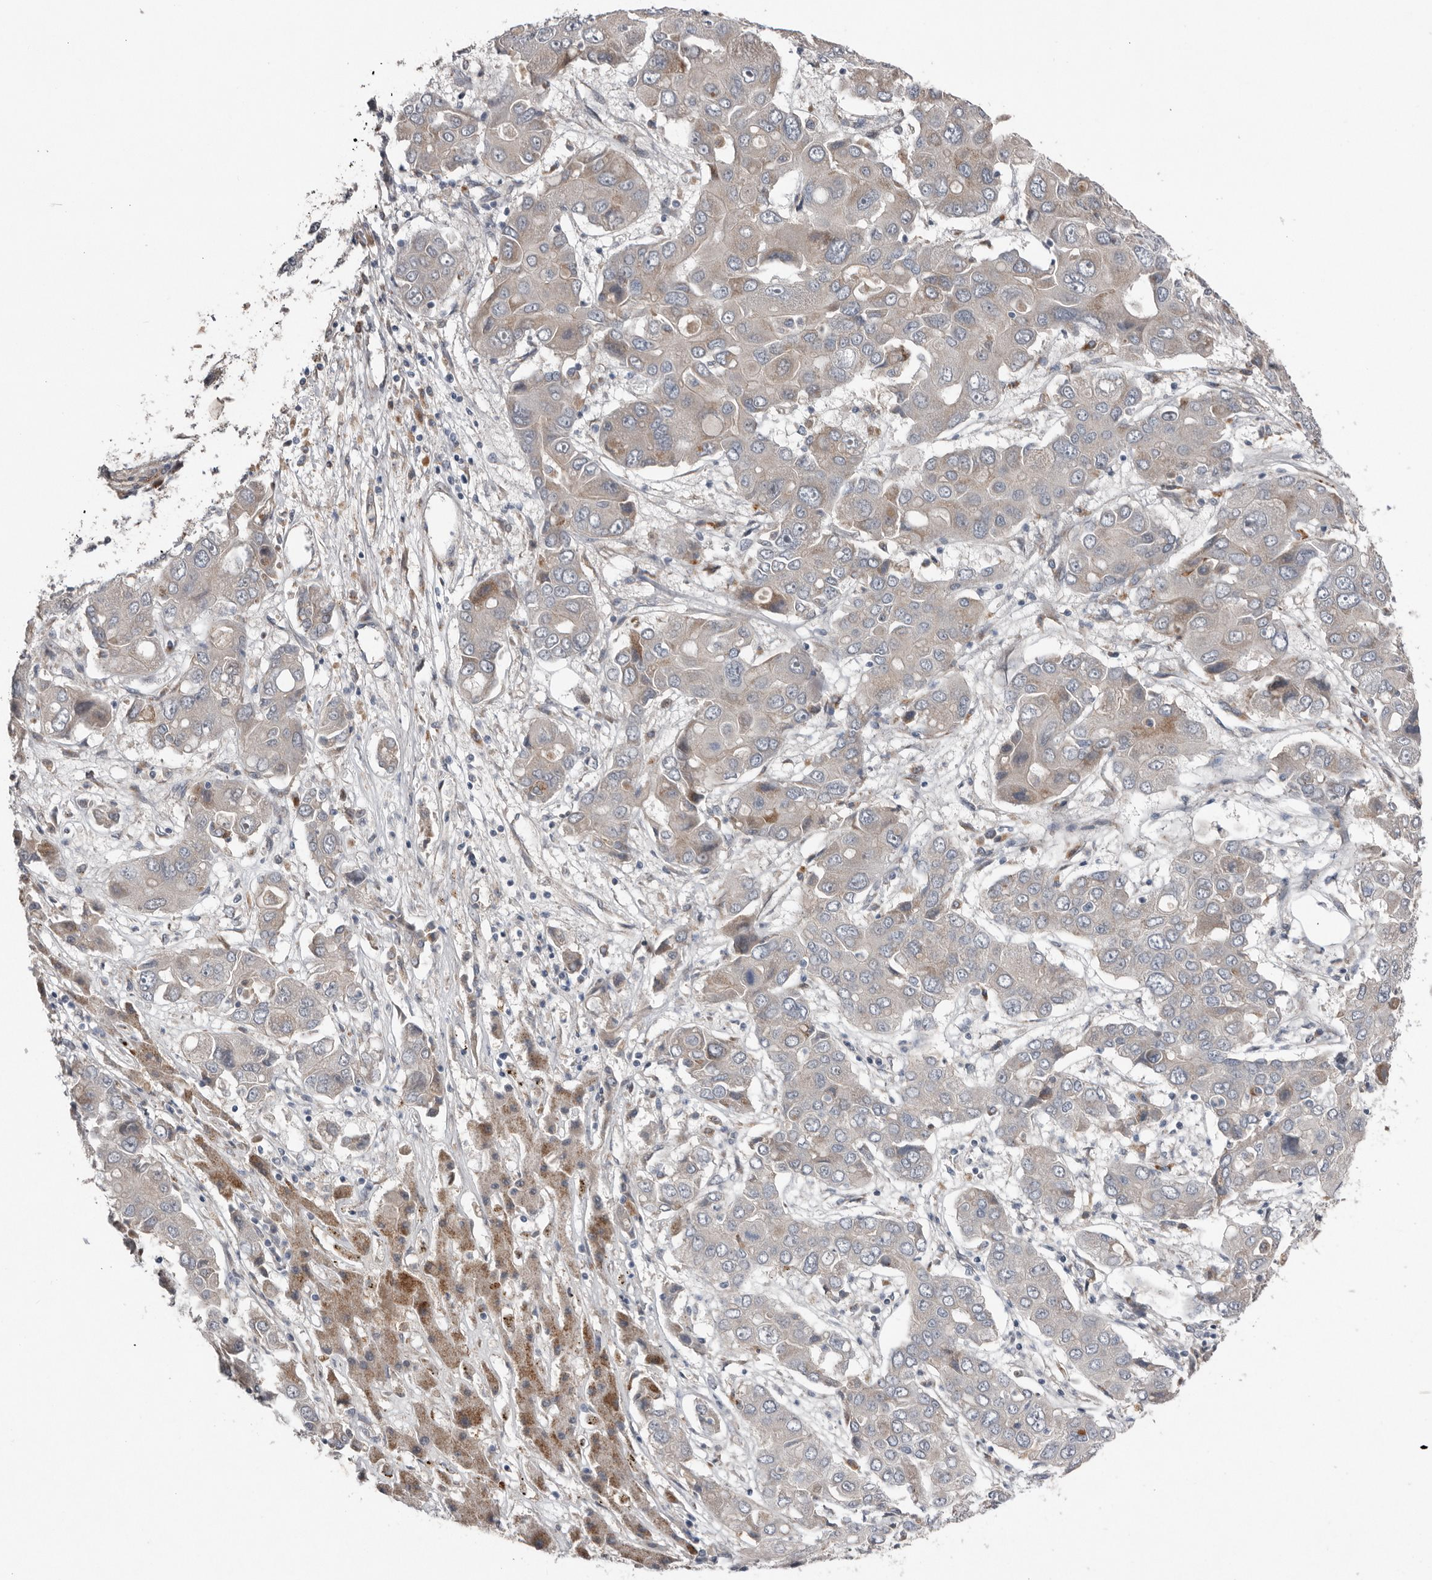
{"staining": {"intensity": "negative", "quantity": "none", "location": "none"}, "tissue": "liver cancer", "cell_type": "Tumor cells", "image_type": "cancer", "snomed": [{"axis": "morphology", "description": "Cholangiocarcinoma"}, {"axis": "topography", "description": "Liver"}], "caption": "Histopathology image shows no significant protein staining in tumor cells of liver cholangiocarcinoma.", "gene": "RANBP17", "patient": {"sex": "male", "age": 67}}